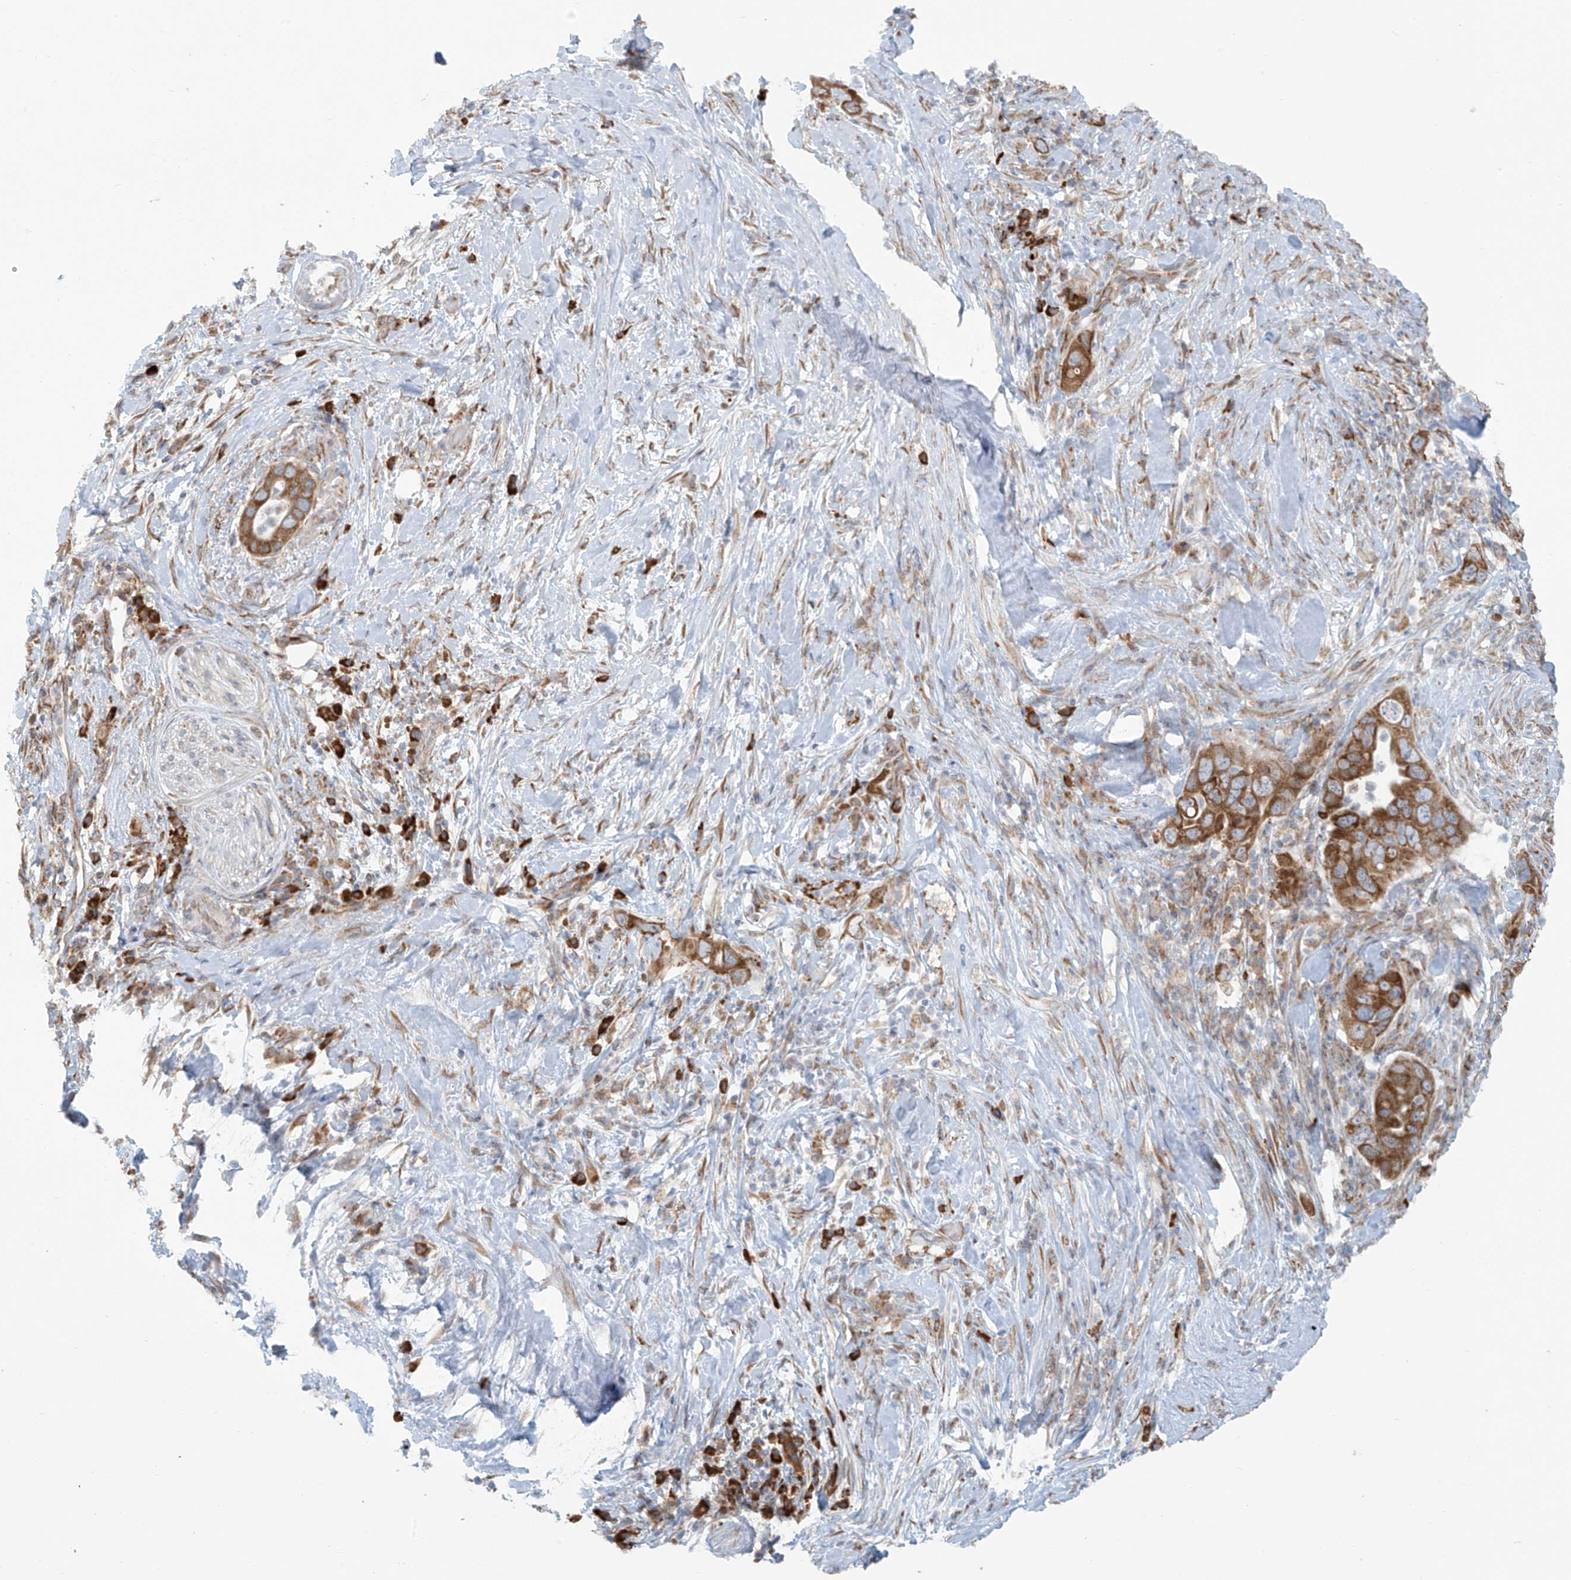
{"staining": {"intensity": "moderate", "quantity": ">75%", "location": "cytoplasmic/membranous"}, "tissue": "pancreatic cancer", "cell_type": "Tumor cells", "image_type": "cancer", "snomed": [{"axis": "morphology", "description": "Adenocarcinoma, NOS"}, {"axis": "topography", "description": "Pancreas"}], "caption": "Immunohistochemical staining of human pancreatic cancer displays medium levels of moderate cytoplasmic/membranous expression in about >75% of tumor cells.", "gene": "KATNIP", "patient": {"sex": "female", "age": 71}}